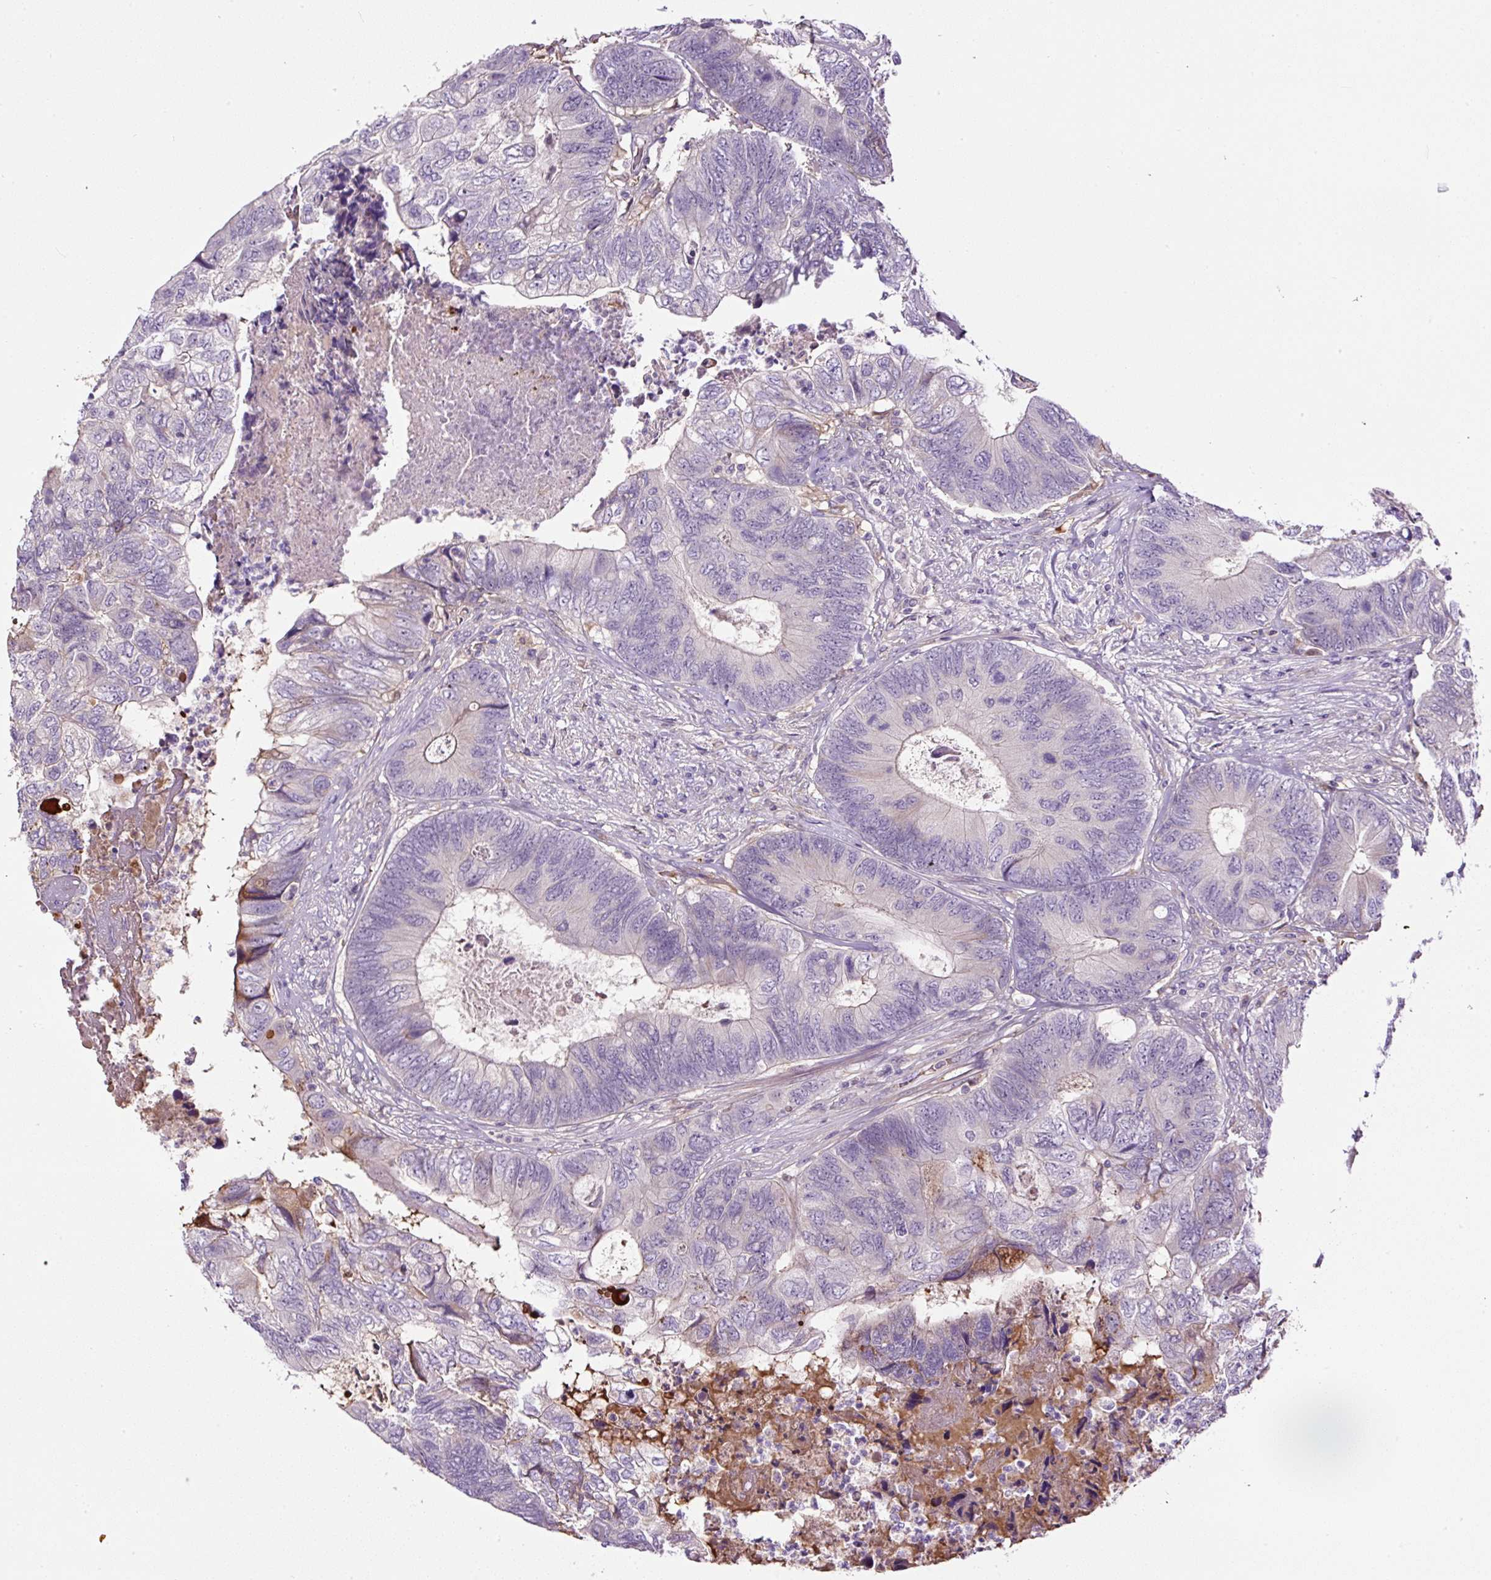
{"staining": {"intensity": "negative", "quantity": "none", "location": "none"}, "tissue": "colorectal cancer", "cell_type": "Tumor cells", "image_type": "cancer", "snomed": [{"axis": "morphology", "description": "Adenocarcinoma, NOS"}, {"axis": "topography", "description": "Colon"}], "caption": "An immunohistochemistry image of adenocarcinoma (colorectal) is shown. There is no staining in tumor cells of adenocarcinoma (colorectal). (DAB immunohistochemistry visualized using brightfield microscopy, high magnification).", "gene": "LRRC24", "patient": {"sex": "female", "age": 67}}